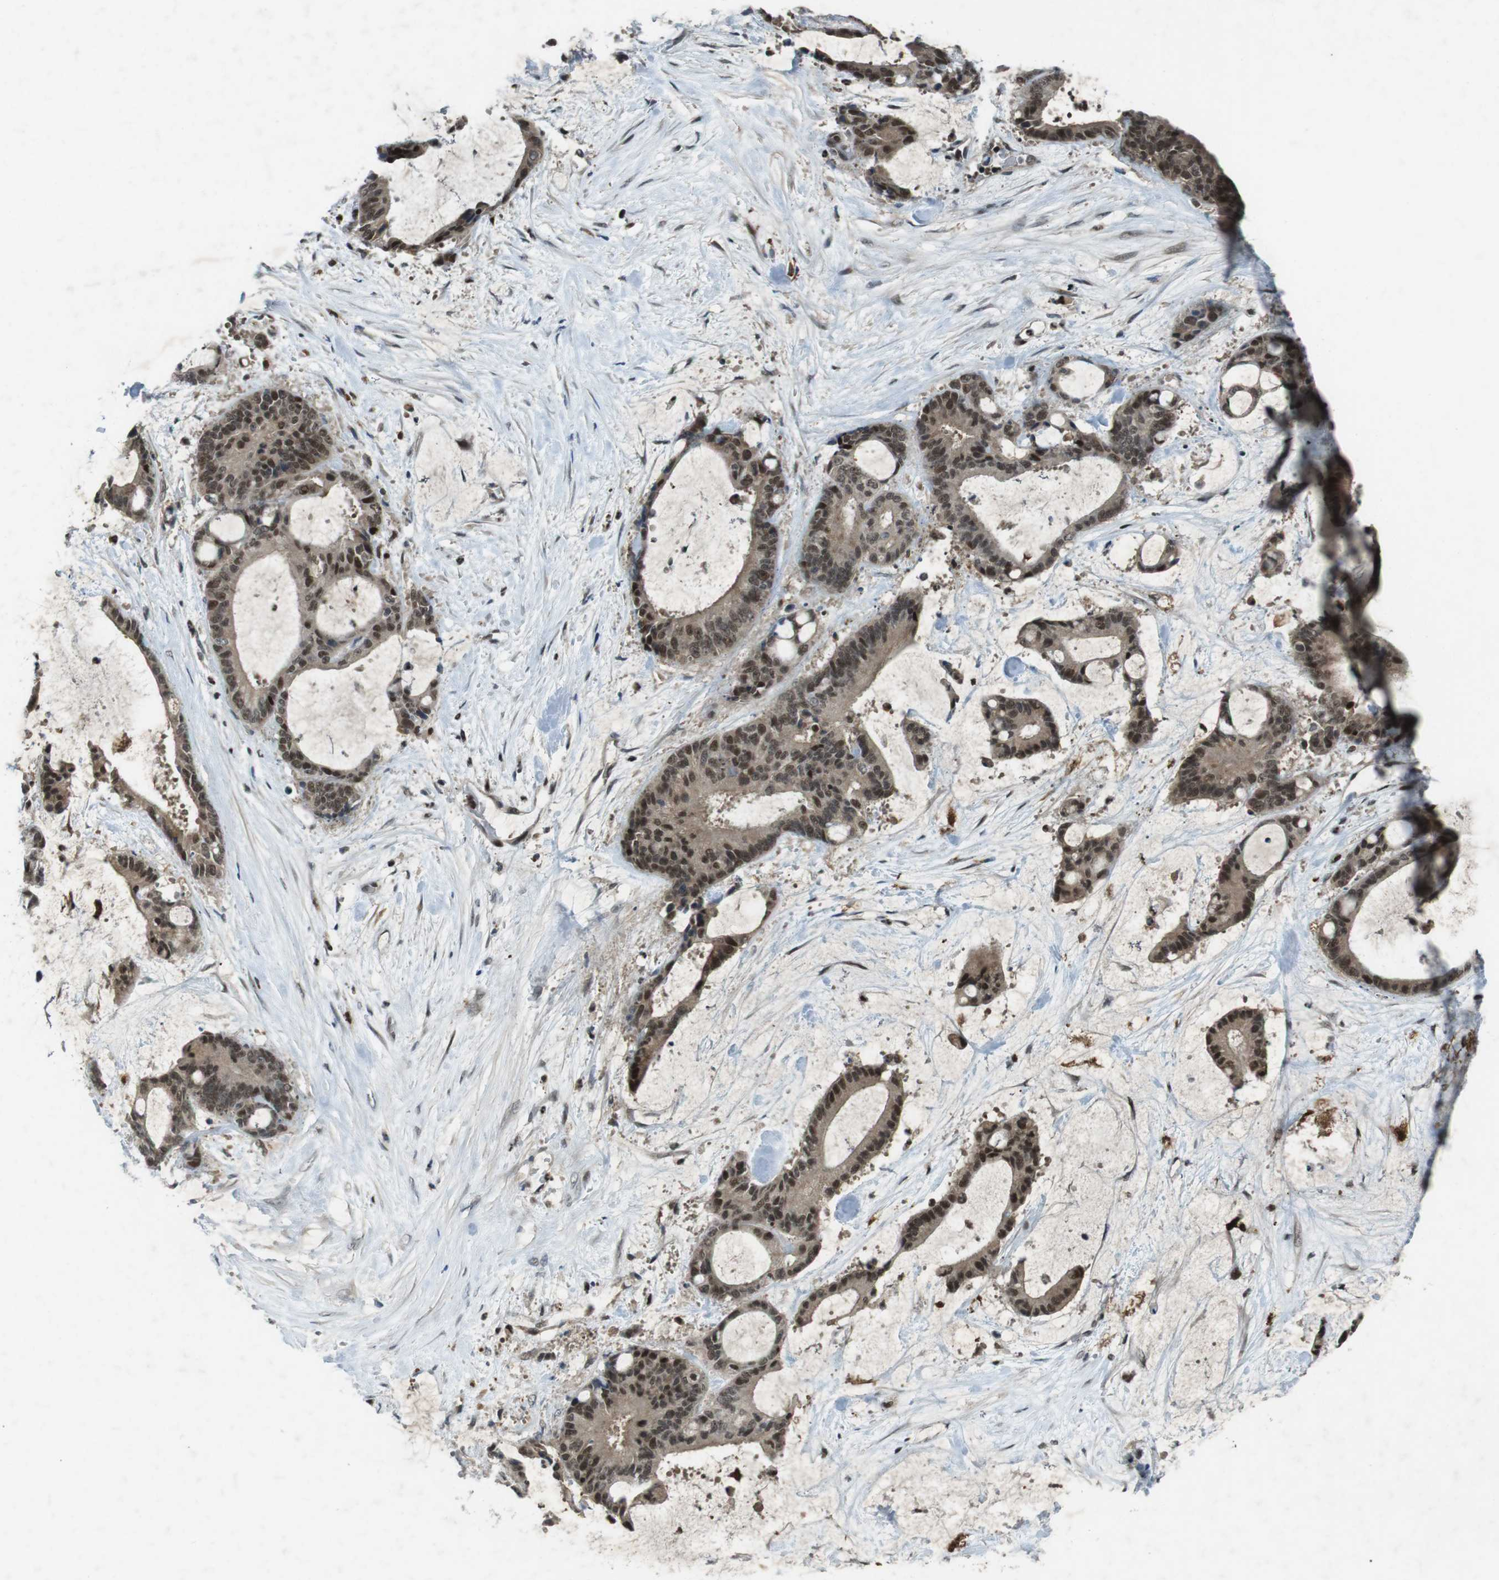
{"staining": {"intensity": "strong", "quantity": ">75%", "location": "cytoplasmic/membranous,nuclear"}, "tissue": "liver cancer", "cell_type": "Tumor cells", "image_type": "cancer", "snomed": [{"axis": "morphology", "description": "Cholangiocarcinoma"}, {"axis": "topography", "description": "Liver"}], "caption": "Immunohistochemical staining of human liver cancer (cholangiocarcinoma) displays strong cytoplasmic/membranous and nuclear protein staining in approximately >75% of tumor cells.", "gene": "MAPKAPK5", "patient": {"sex": "female", "age": 73}}